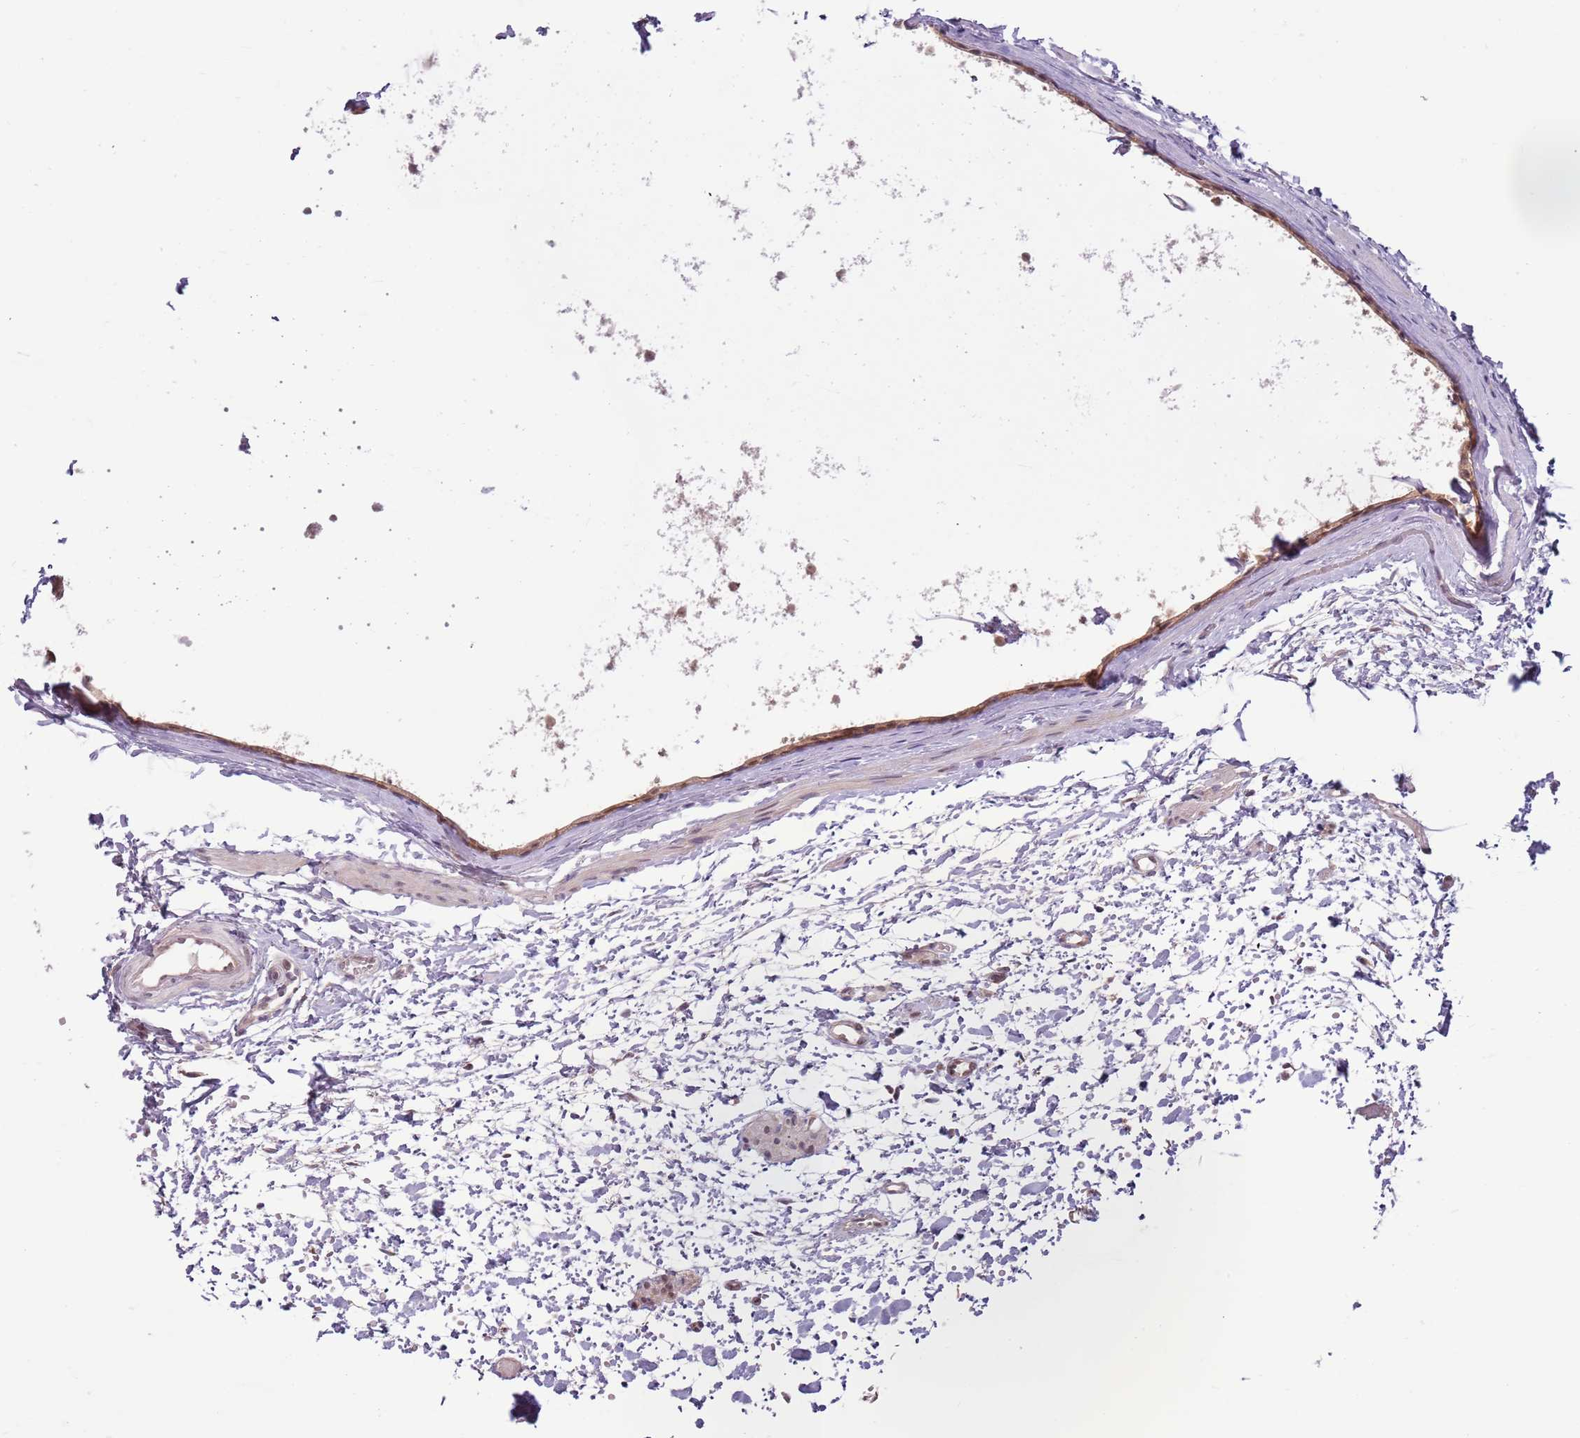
{"staining": {"intensity": "negative", "quantity": "none", "location": "none"}, "tissue": "ovary", "cell_type": "Ovarian stroma cells", "image_type": "normal", "snomed": [{"axis": "morphology", "description": "Normal tissue, NOS"}, {"axis": "topography", "description": "Ovary"}], "caption": "This is a image of immunohistochemistry staining of benign ovary, which shows no positivity in ovarian stroma cells.", "gene": "FAM120AOS", "patient": {"sex": "female", "age": 41}}